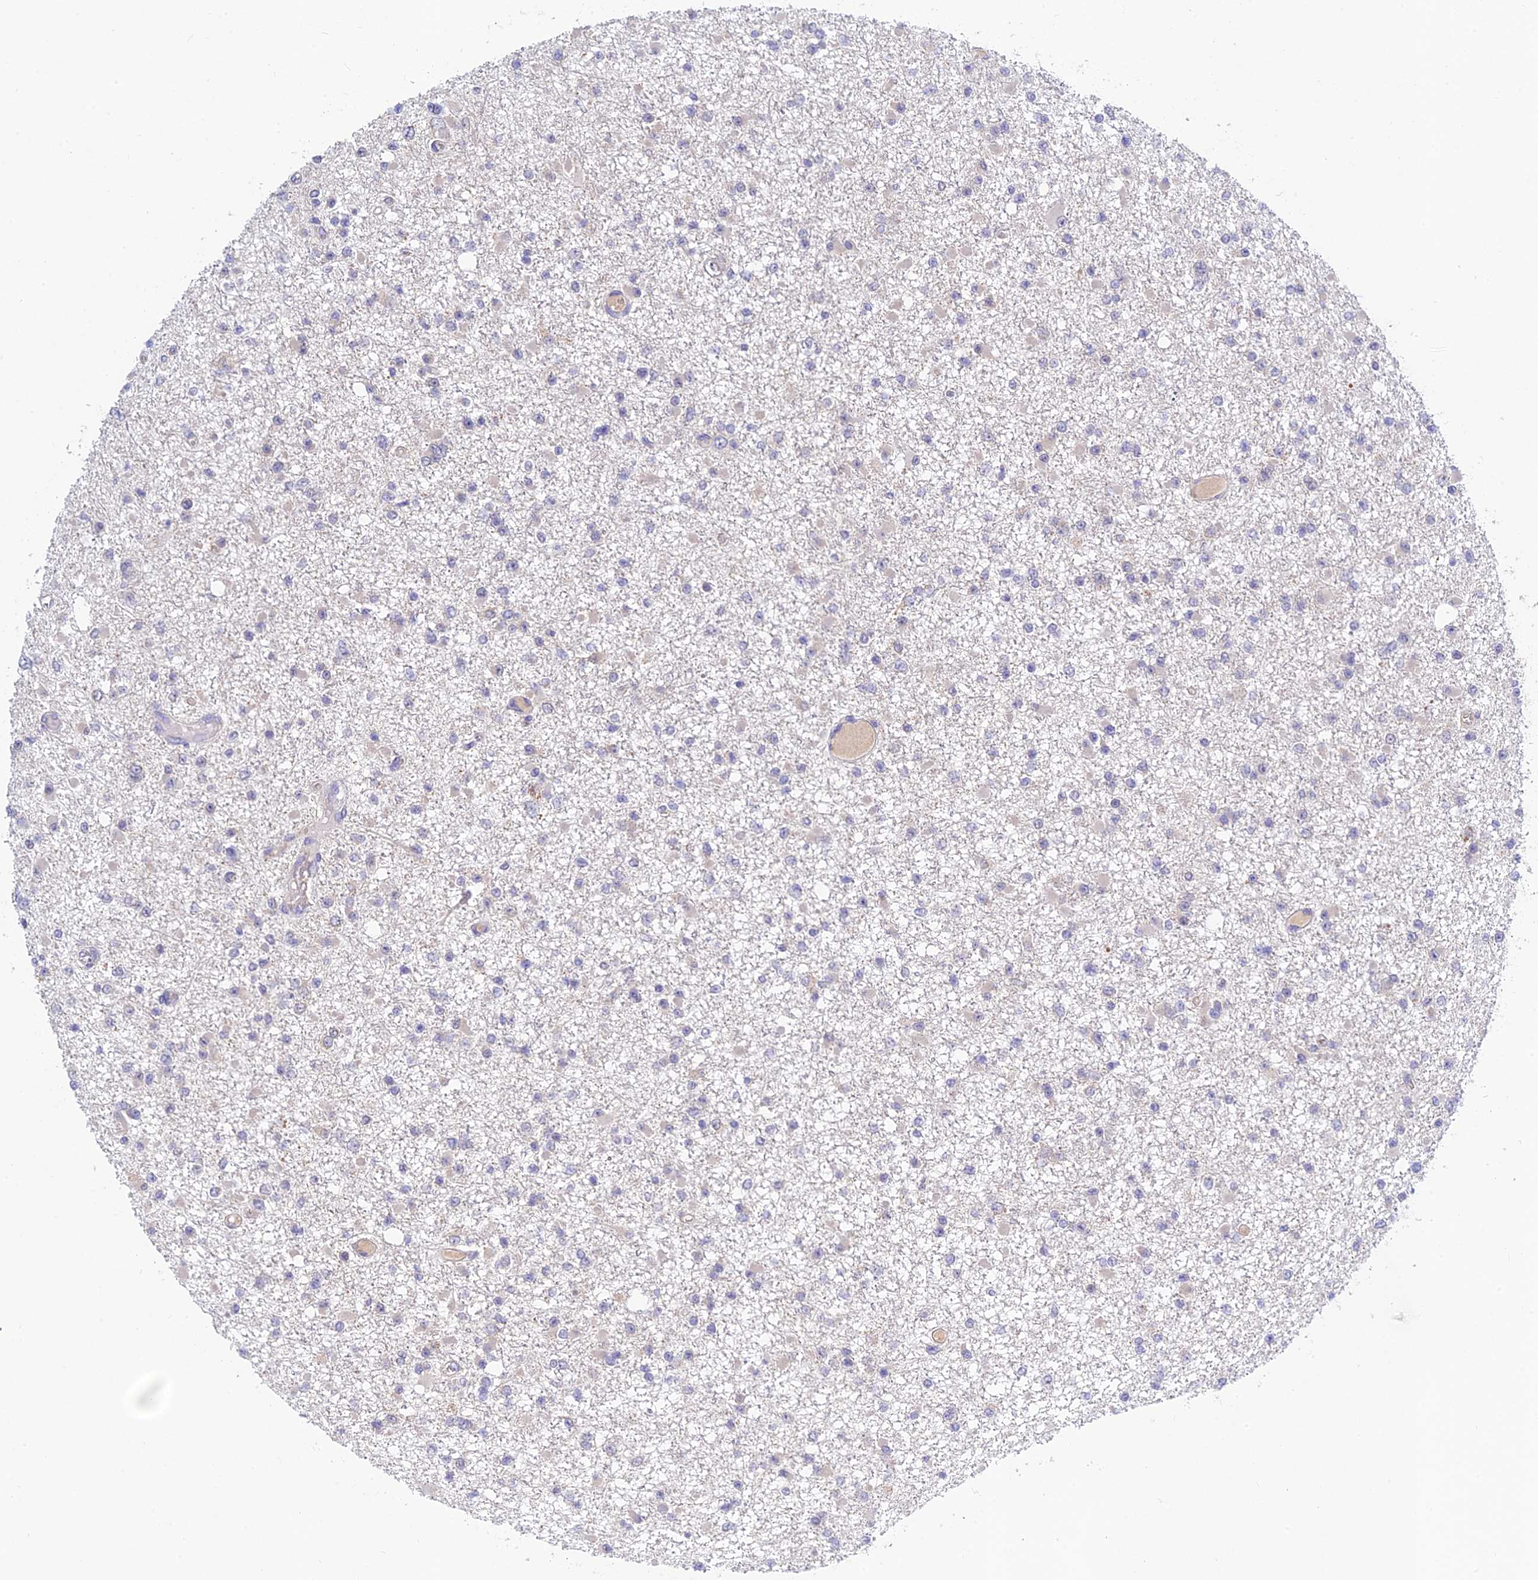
{"staining": {"intensity": "negative", "quantity": "none", "location": "none"}, "tissue": "glioma", "cell_type": "Tumor cells", "image_type": "cancer", "snomed": [{"axis": "morphology", "description": "Glioma, malignant, Low grade"}, {"axis": "topography", "description": "Brain"}], "caption": "This is an immunohistochemistry micrograph of low-grade glioma (malignant). There is no expression in tumor cells.", "gene": "HOXB1", "patient": {"sex": "female", "age": 22}}